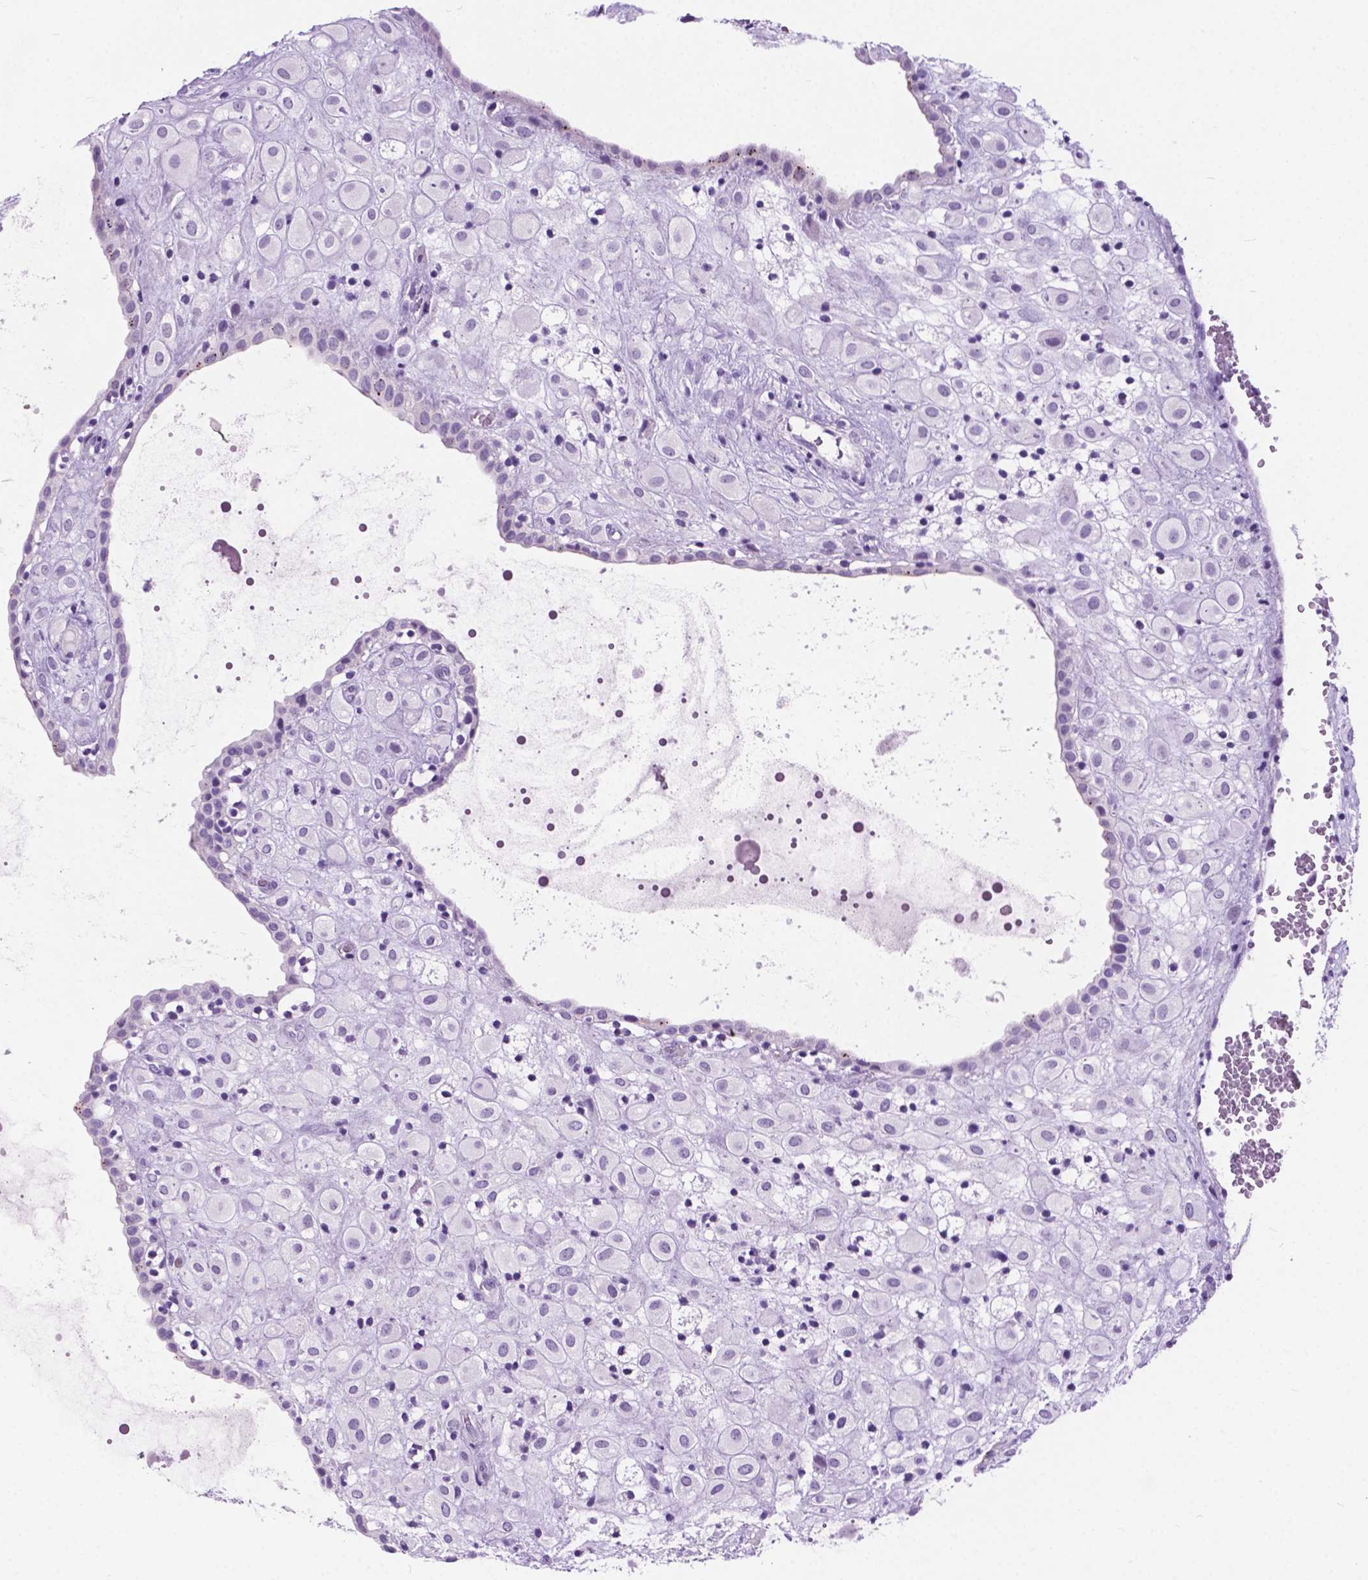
{"staining": {"intensity": "negative", "quantity": "none", "location": "none"}, "tissue": "placenta", "cell_type": "Decidual cells", "image_type": "normal", "snomed": [{"axis": "morphology", "description": "Normal tissue, NOS"}, {"axis": "topography", "description": "Placenta"}], "caption": "High power microscopy micrograph of an immunohistochemistry micrograph of normal placenta, revealing no significant expression in decidual cells.", "gene": "ARMS2", "patient": {"sex": "female", "age": 24}}